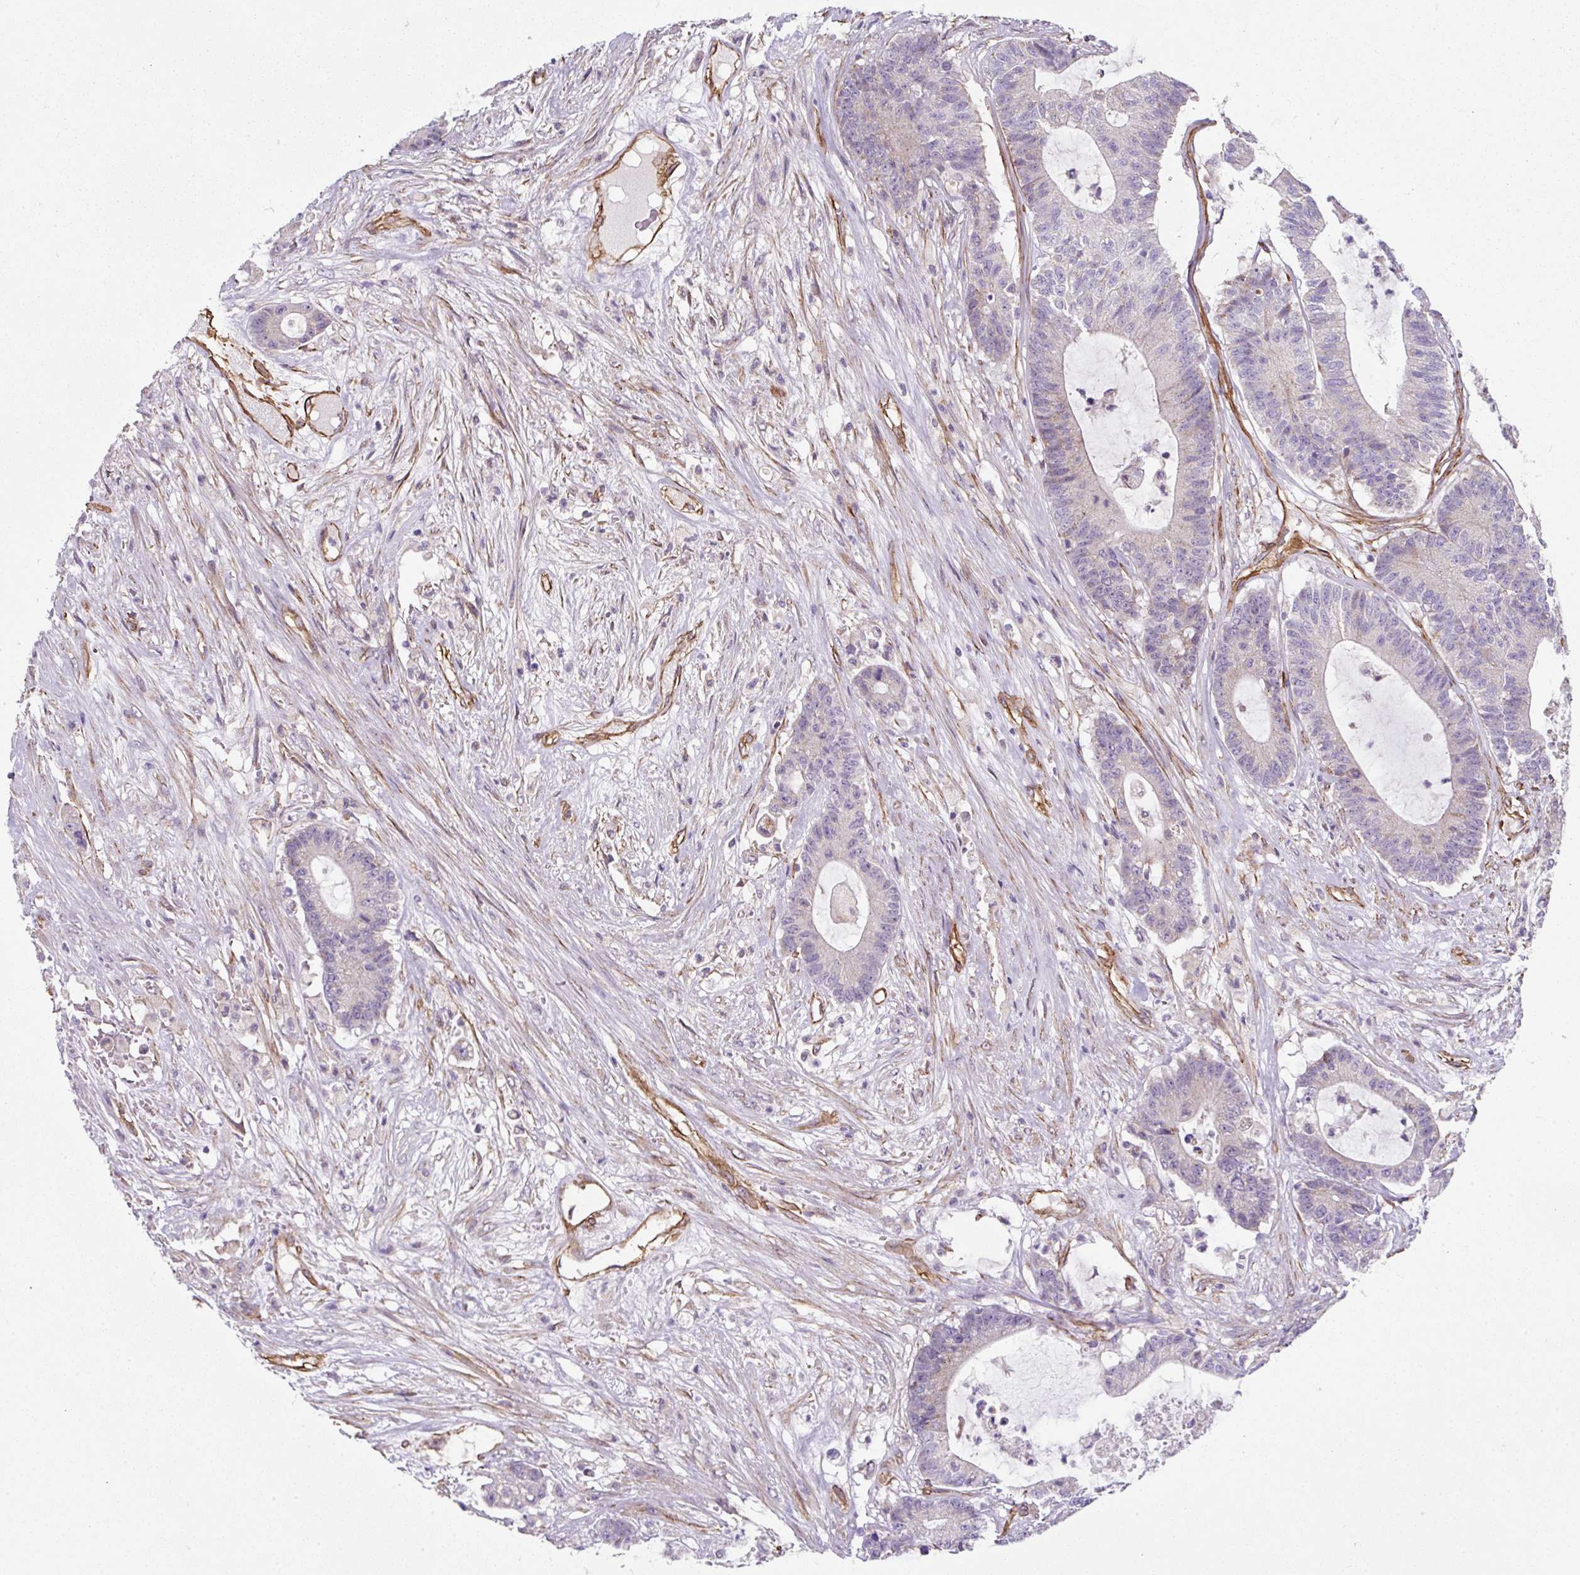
{"staining": {"intensity": "negative", "quantity": "none", "location": "none"}, "tissue": "colorectal cancer", "cell_type": "Tumor cells", "image_type": "cancer", "snomed": [{"axis": "morphology", "description": "Adenocarcinoma, NOS"}, {"axis": "topography", "description": "Colon"}], "caption": "Tumor cells are negative for protein expression in human colorectal adenocarcinoma. Nuclei are stained in blue.", "gene": "ANKUB1", "patient": {"sex": "female", "age": 84}}